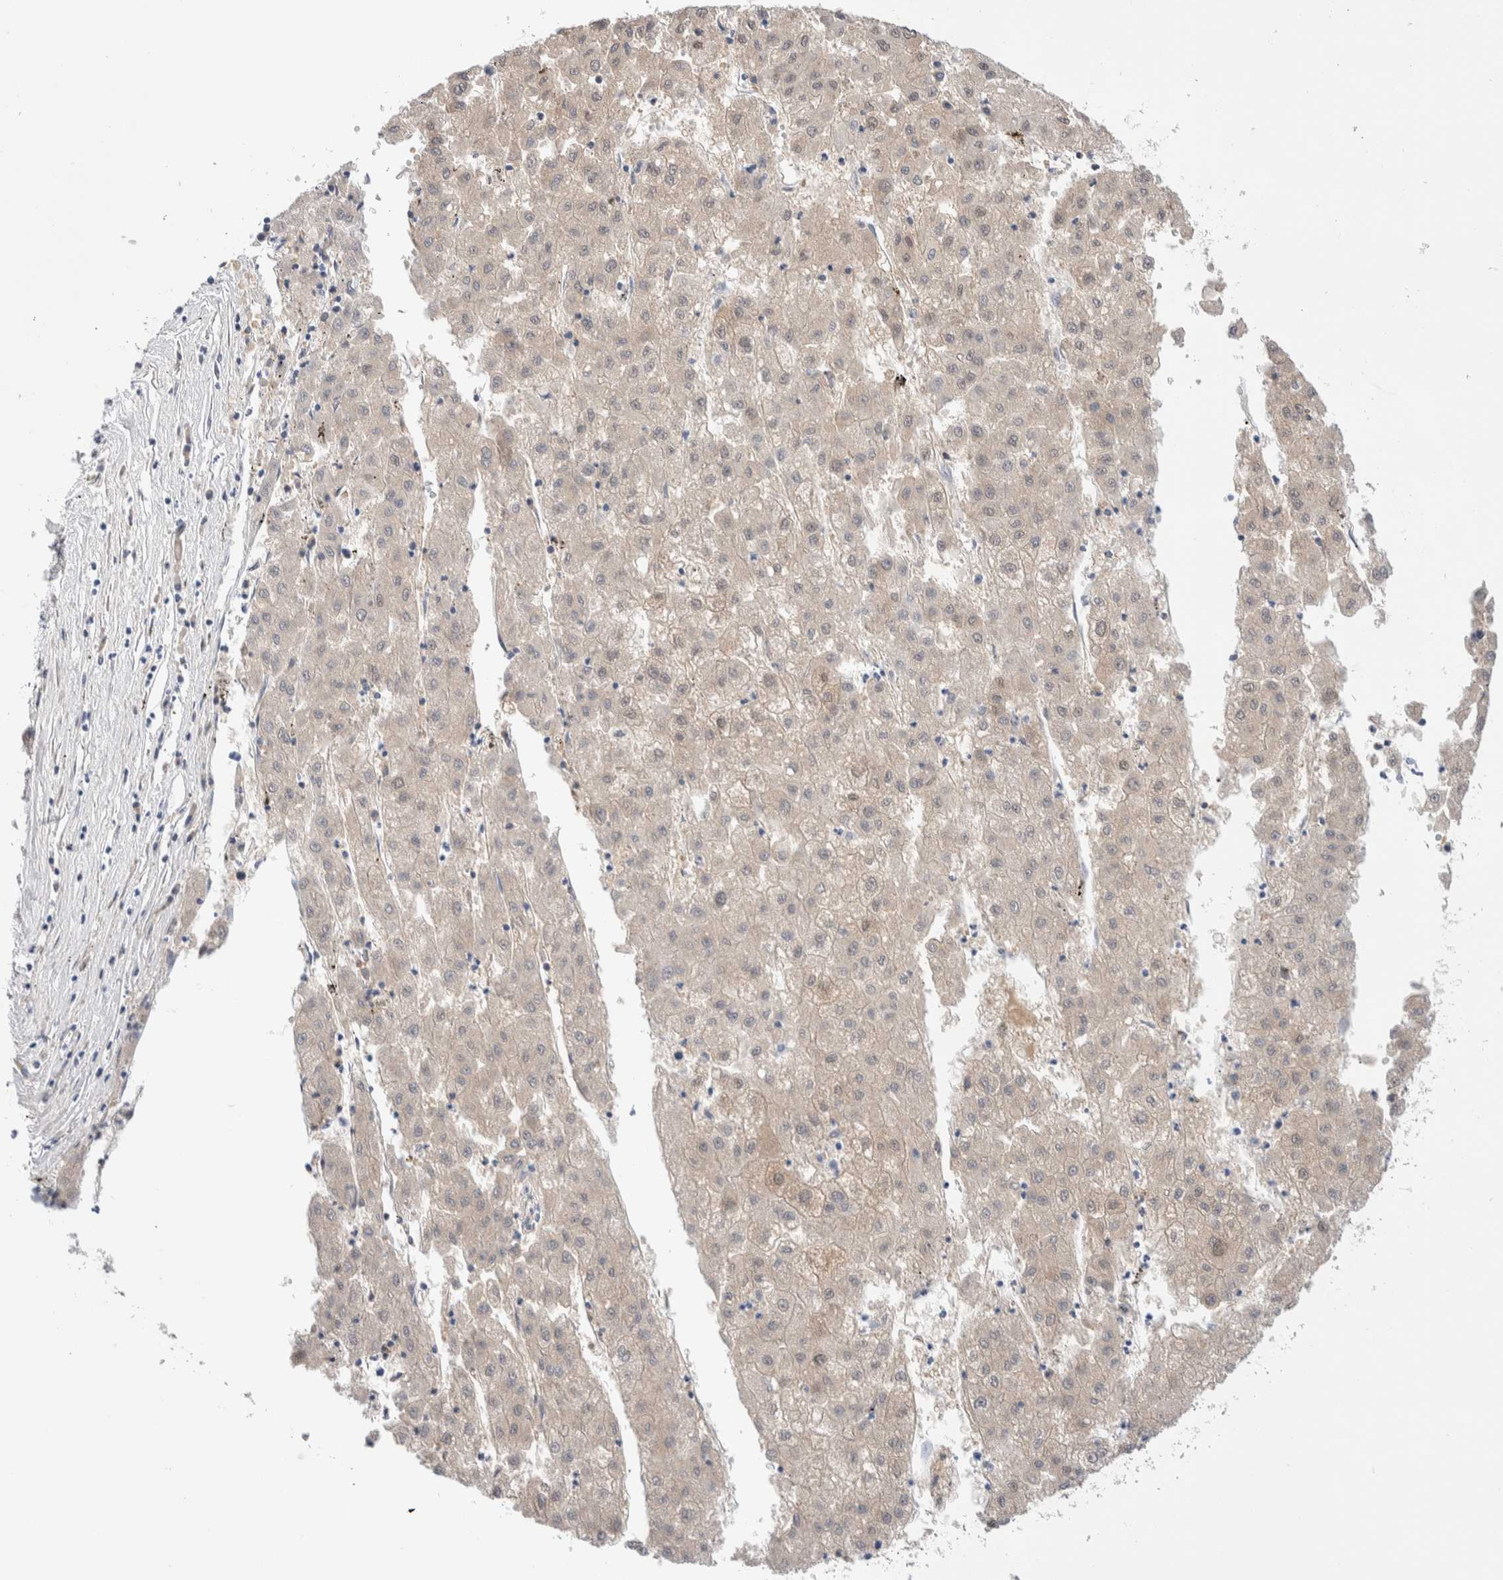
{"staining": {"intensity": "negative", "quantity": "none", "location": "none"}, "tissue": "liver cancer", "cell_type": "Tumor cells", "image_type": "cancer", "snomed": [{"axis": "morphology", "description": "Carcinoma, Hepatocellular, NOS"}, {"axis": "topography", "description": "Liver"}], "caption": "Immunohistochemical staining of hepatocellular carcinoma (liver) shows no significant positivity in tumor cells.", "gene": "GDA", "patient": {"sex": "male", "age": 72}}